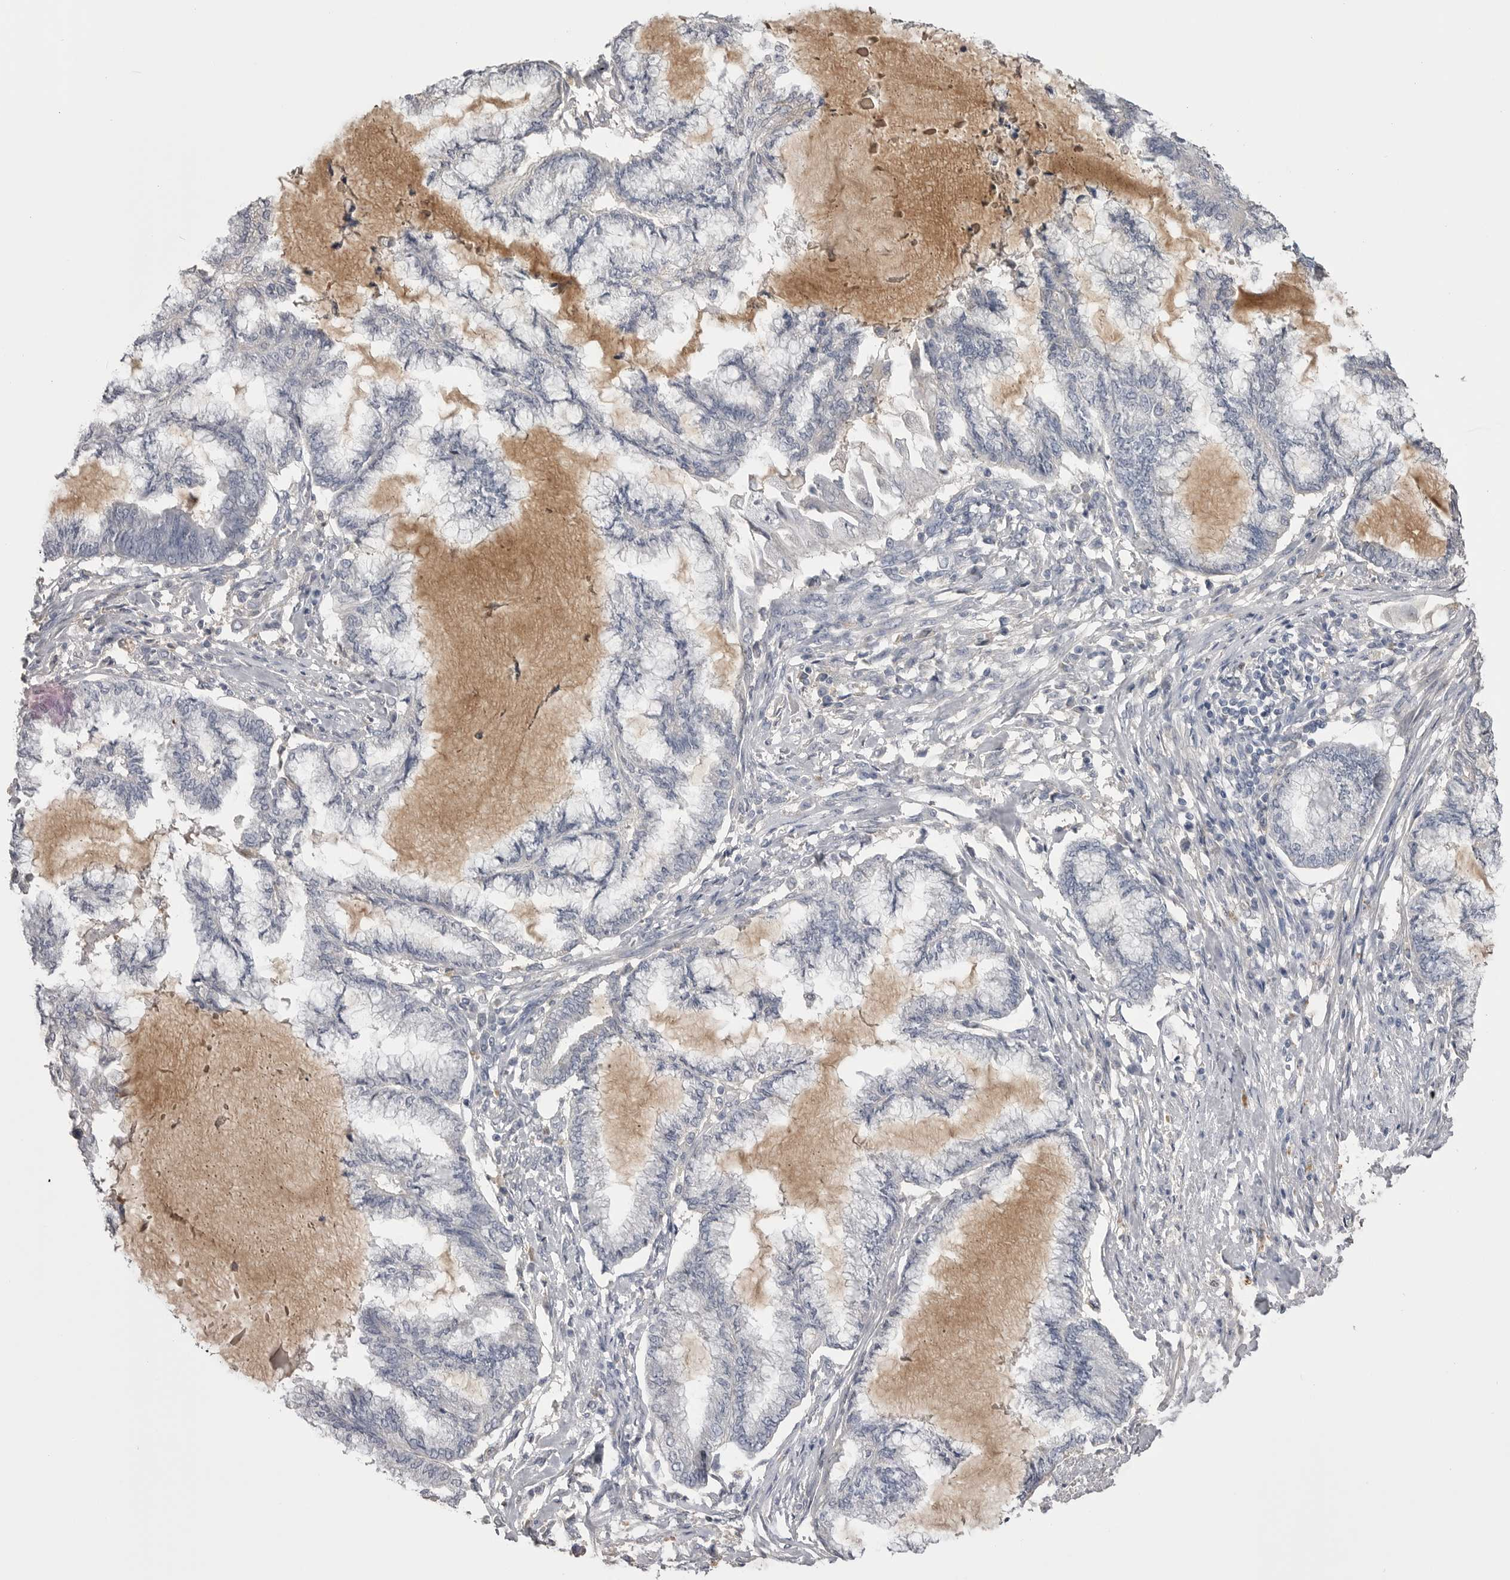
{"staining": {"intensity": "negative", "quantity": "none", "location": "none"}, "tissue": "endometrial cancer", "cell_type": "Tumor cells", "image_type": "cancer", "snomed": [{"axis": "morphology", "description": "Adenocarcinoma, NOS"}, {"axis": "topography", "description": "Endometrium"}], "caption": "Tumor cells are negative for brown protein staining in endometrial adenocarcinoma. Nuclei are stained in blue.", "gene": "AHSG", "patient": {"sex": "female", "age": 86}}